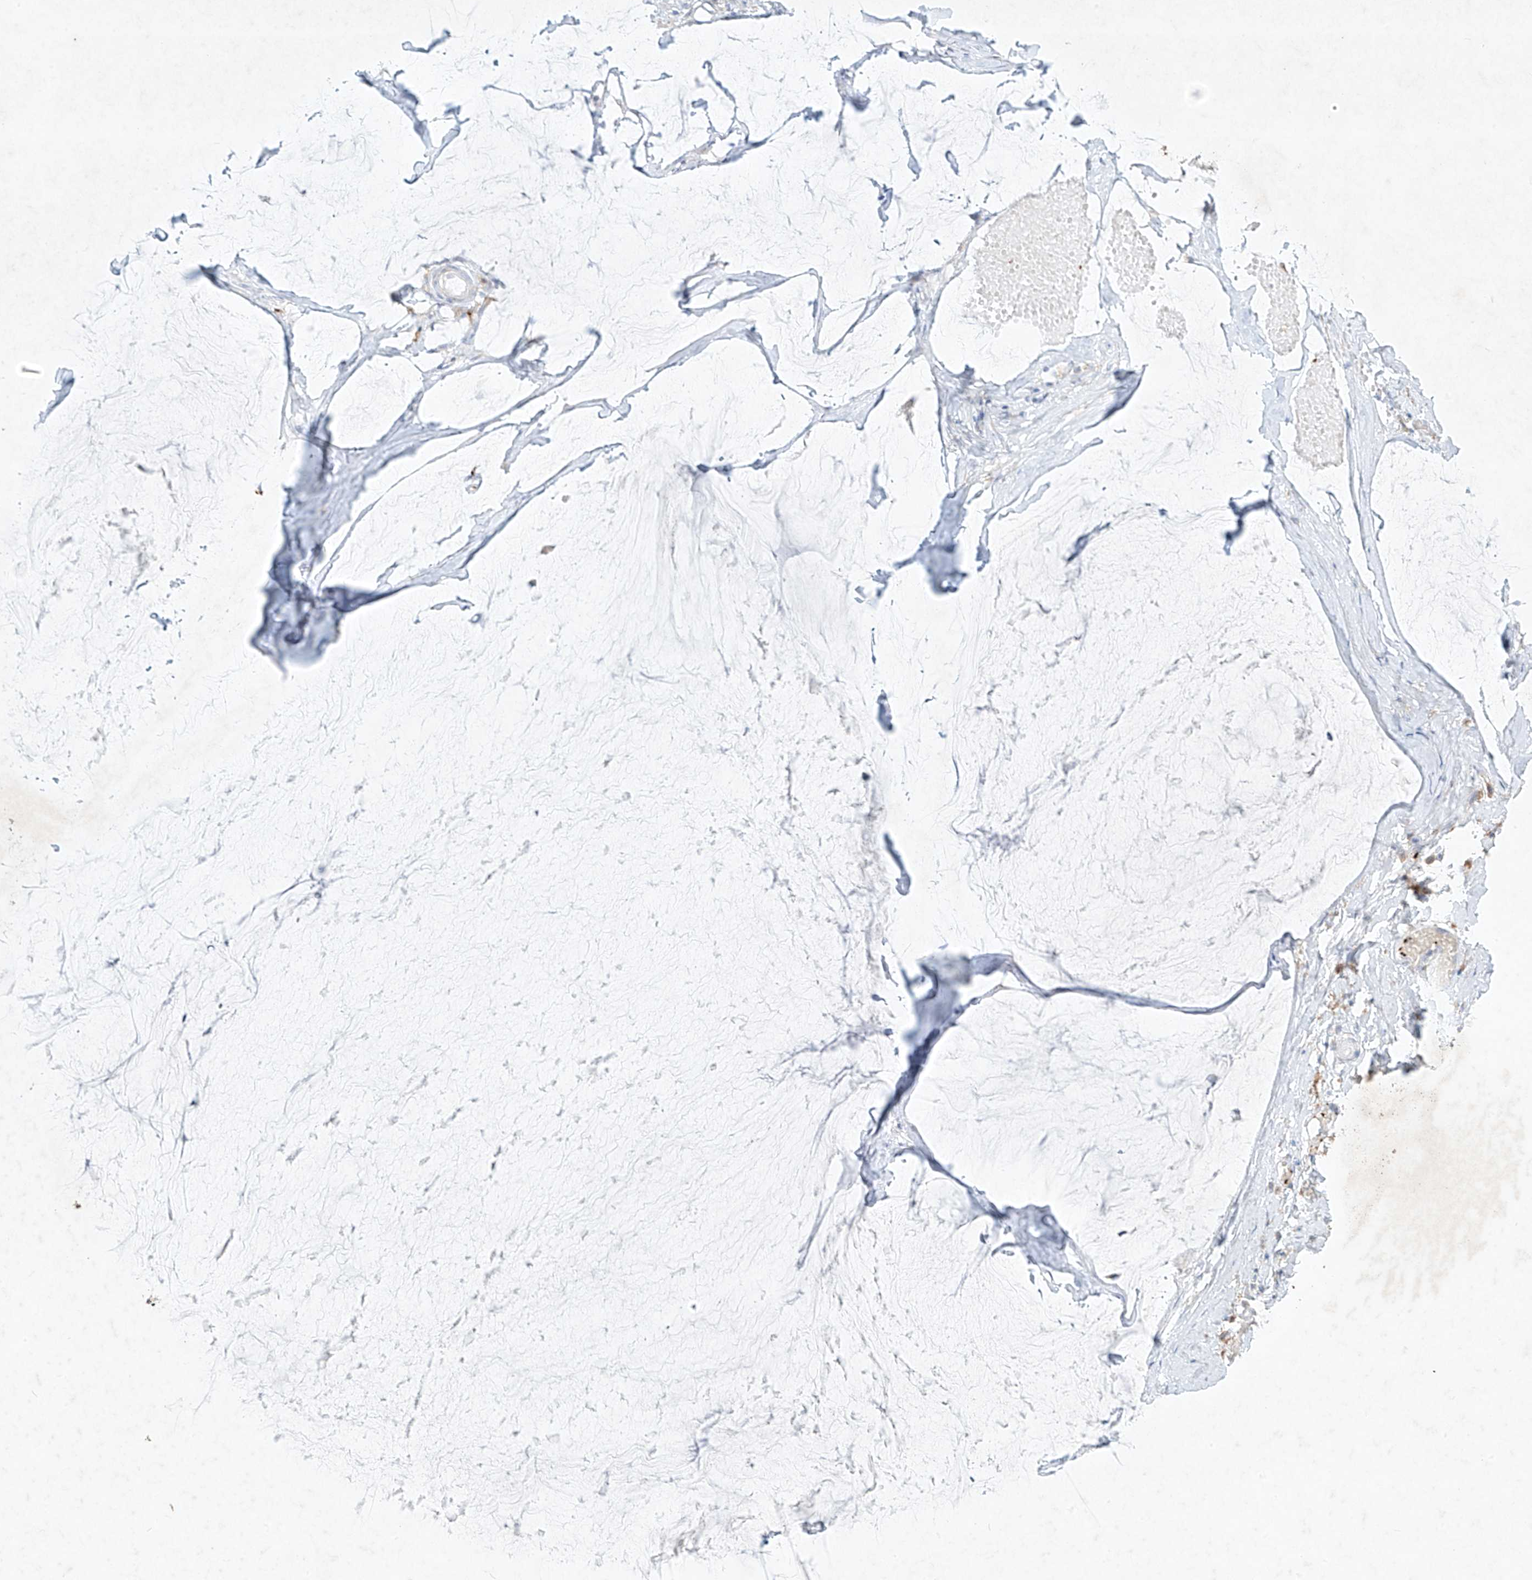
{"staining": {"intensity": "negative", "quantity": "none", "location": "none"}, "tissue": "ovarian cancer", "cell_type": "Tumor cells", "image_type": "cancer", "snomed": [{"axis": "morphology", "description": "Cystadenocarcinoma, mucinous, NOS"}, {"axis": "topography", "description": "Ovary"}], "caption": "Immunohistochemical staining of human mucinous cystadenocarcinoma (ovarian) shows no significant staining in tumor cells. (DAB (3,3'-diaminobenzidine) immunohistochemistry with hematoxylin counter stain).", "gene": "PLEK", "patient": {"sex": "female", "age": 39}}